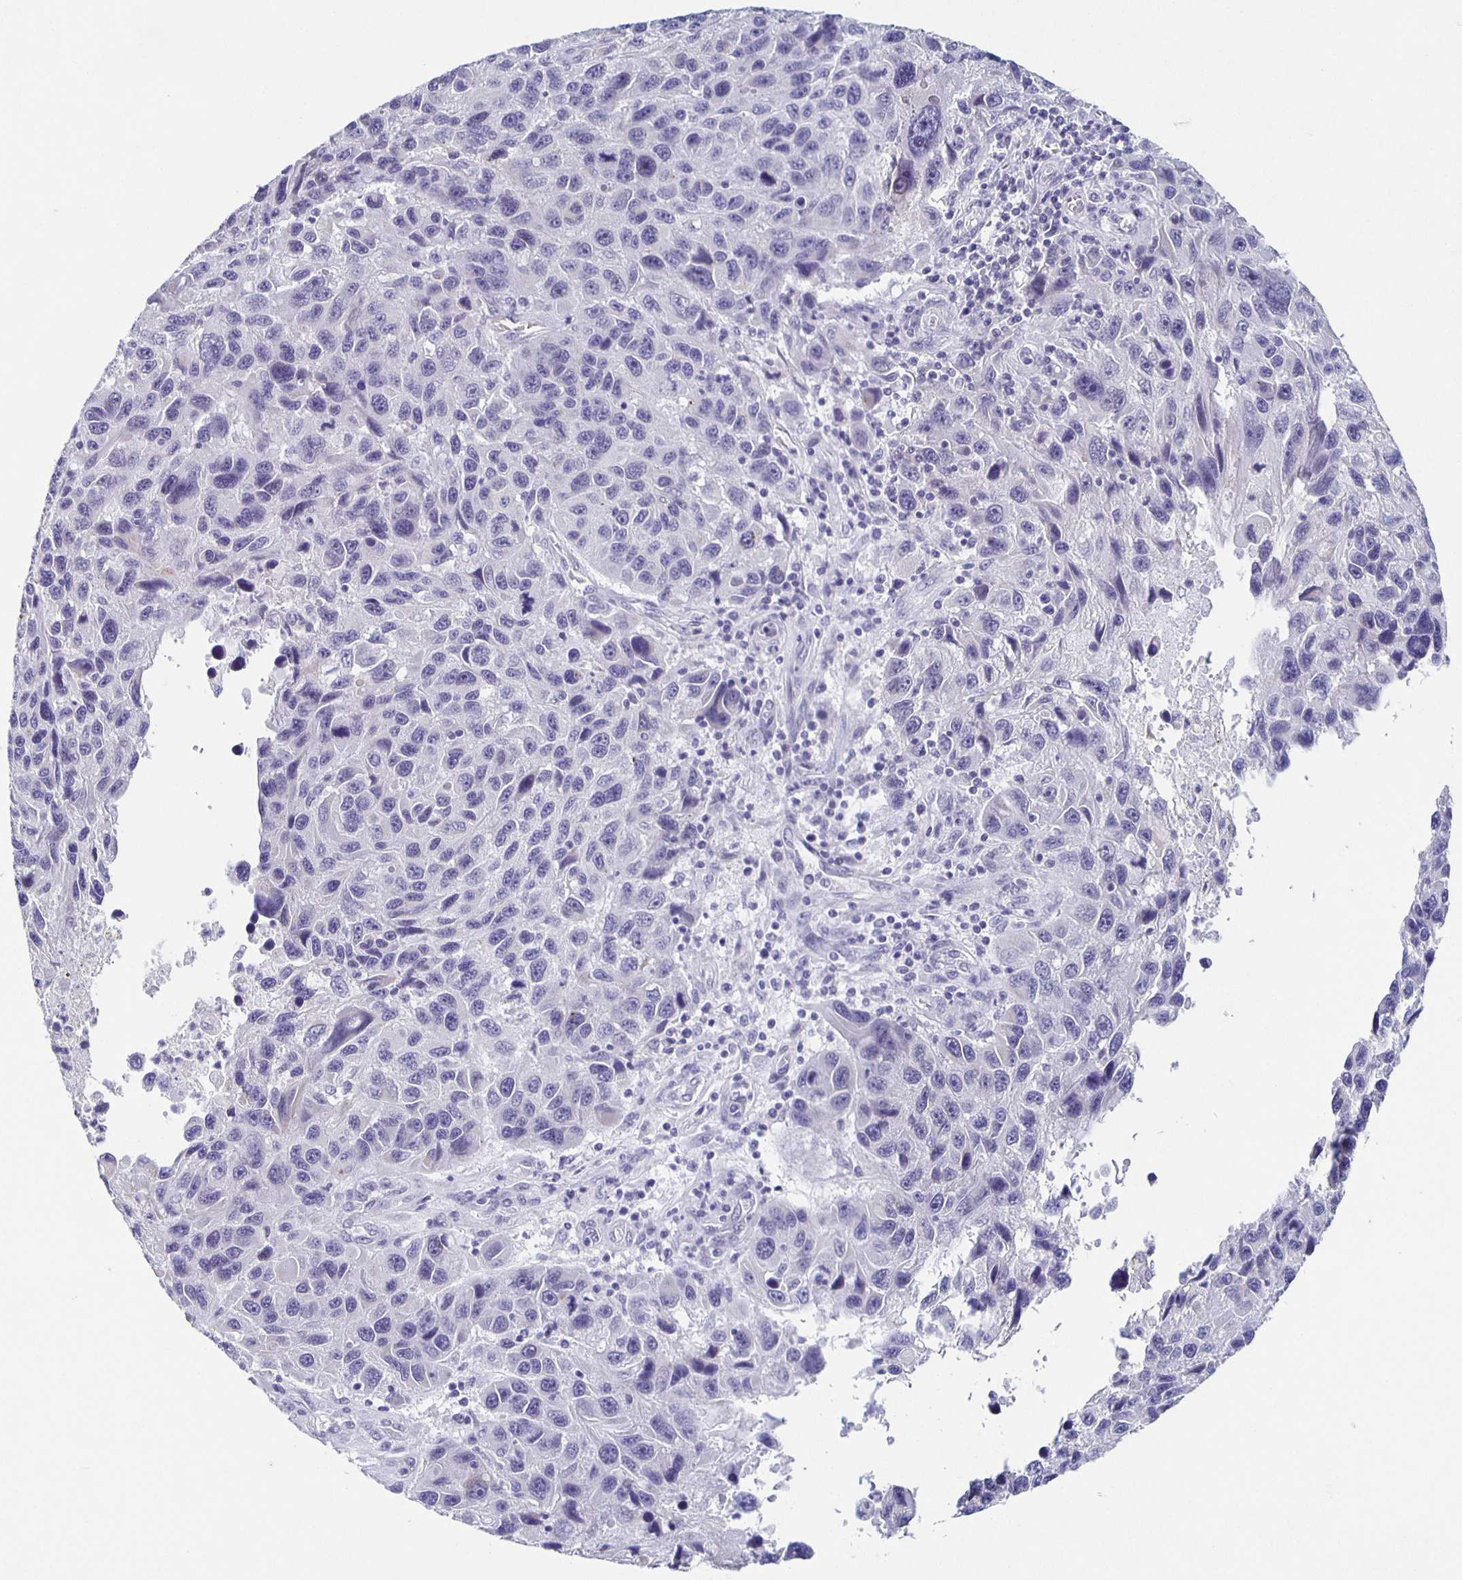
{"staining": {"intensity": "negative", "quantity": "none", "location": "none"}, "tissue": "melanoma", "cell_type": "Tumor cells", "image_type": "cancer", "snomed": [{"axis": "morphology", "description": "Malignant melanoma, NOS"}, {"axis": "topography", "description": "Skin"}], "caption": "DAB (3,3'-diaminobenzidine) immunohistochemical staining of human malignant melanoma displays no significant expression in tumor cells.", "gene": "CARNS1", "patient": {"sex": "male", "age": 53}}